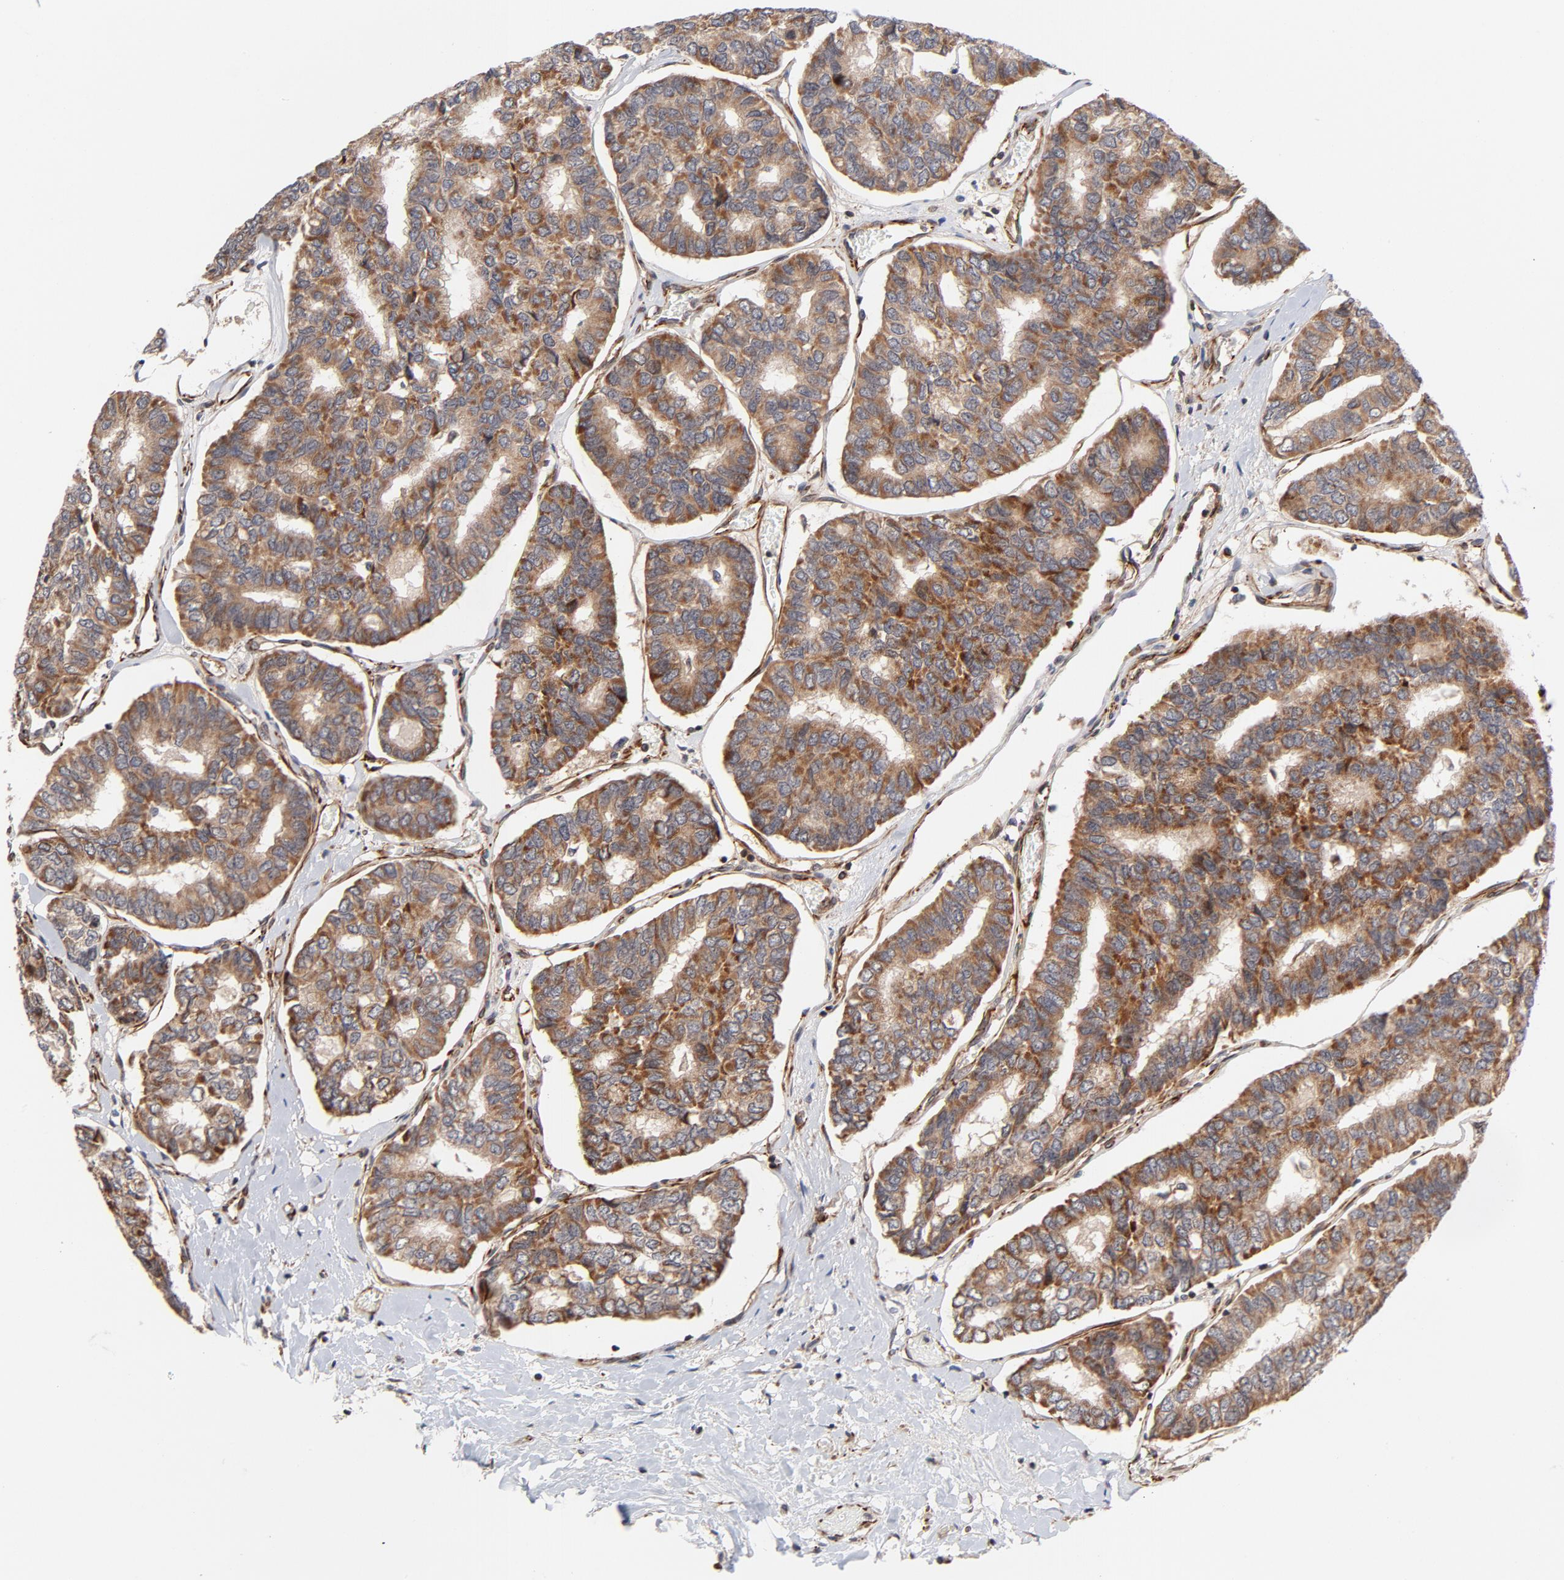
{"staining": {"intensity": "moderate", "quantity": ">75%", "location": "cytoplasmic/membranous"}, "tissue": "thyroid cancer", "cell_type": "Tumor cells", "image_type": "cancer", "snomed": [{"axis": "morphology", "description": "Papillary adenocarcinoma, NOS"}, {"axis": "topography", "description": "Thyroid gland"}], "caption": "IHC of thyroid papillary adenocarcinoma reveals medium levels of moderate cytoplasmic/membranous expression in approximately >75% of tumor cells.", "gene": "DNAAF2", "patient": {"sex": "female", "age": 35}}